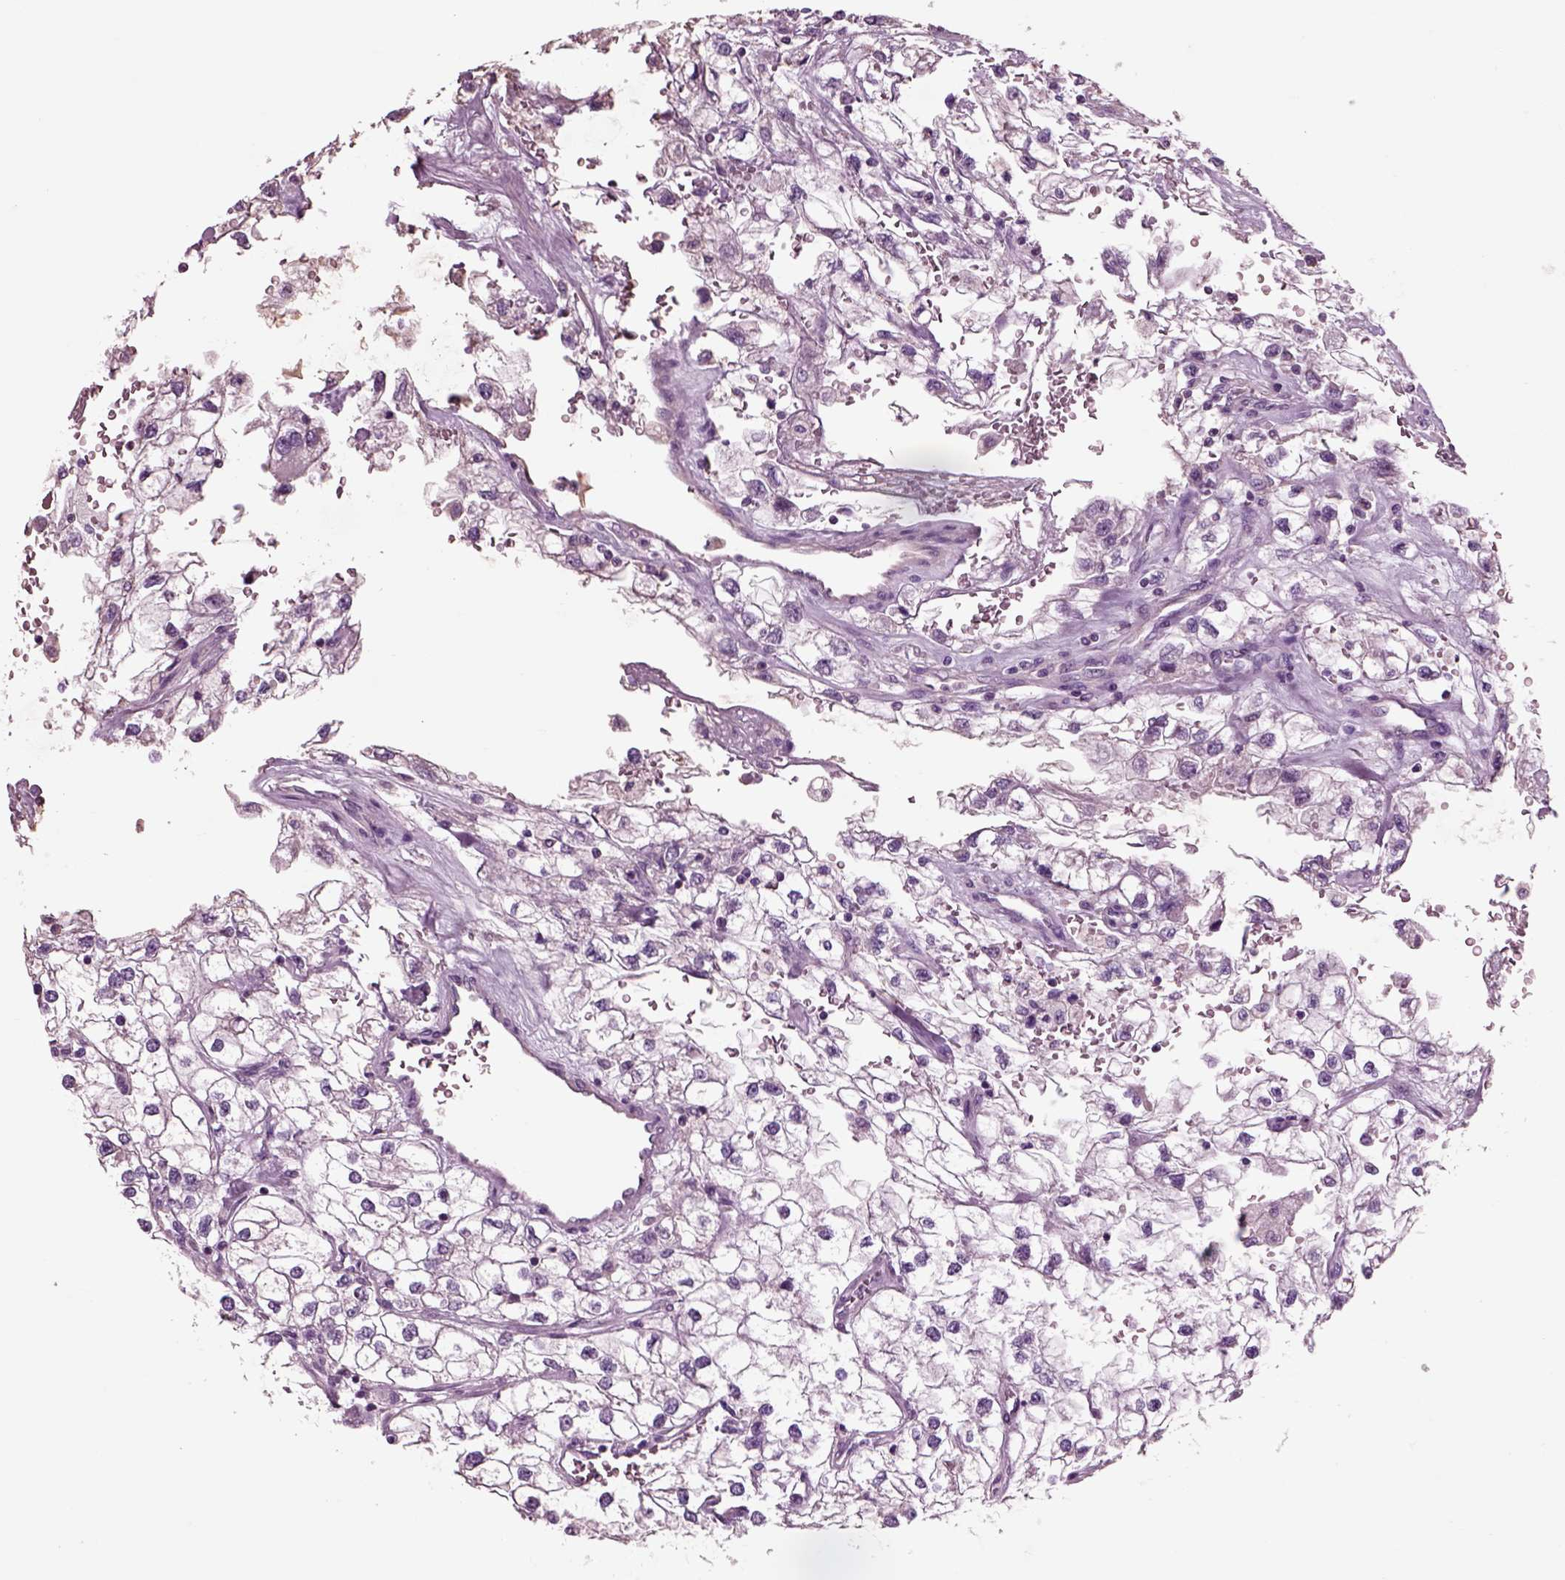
{"staining": {"intensity": "negative", "quantity": "none", "location": "none"}, "tissue": "renal cancer", "cell_type": "Tumor cells", "image_type": "cancer", "snomed": [{"axis": "morphology", "description": "Adenocarcinoma, NOS"}, {"axis": "topography", "description": "Kidney"}], "caption": "Renal cancer (adenocarcinoma) stained for a protein using immunohistochemistry exhibits no expression tumor cells.", "gene": "CHGB", "patient": {"sex": "male", "age": 59}}